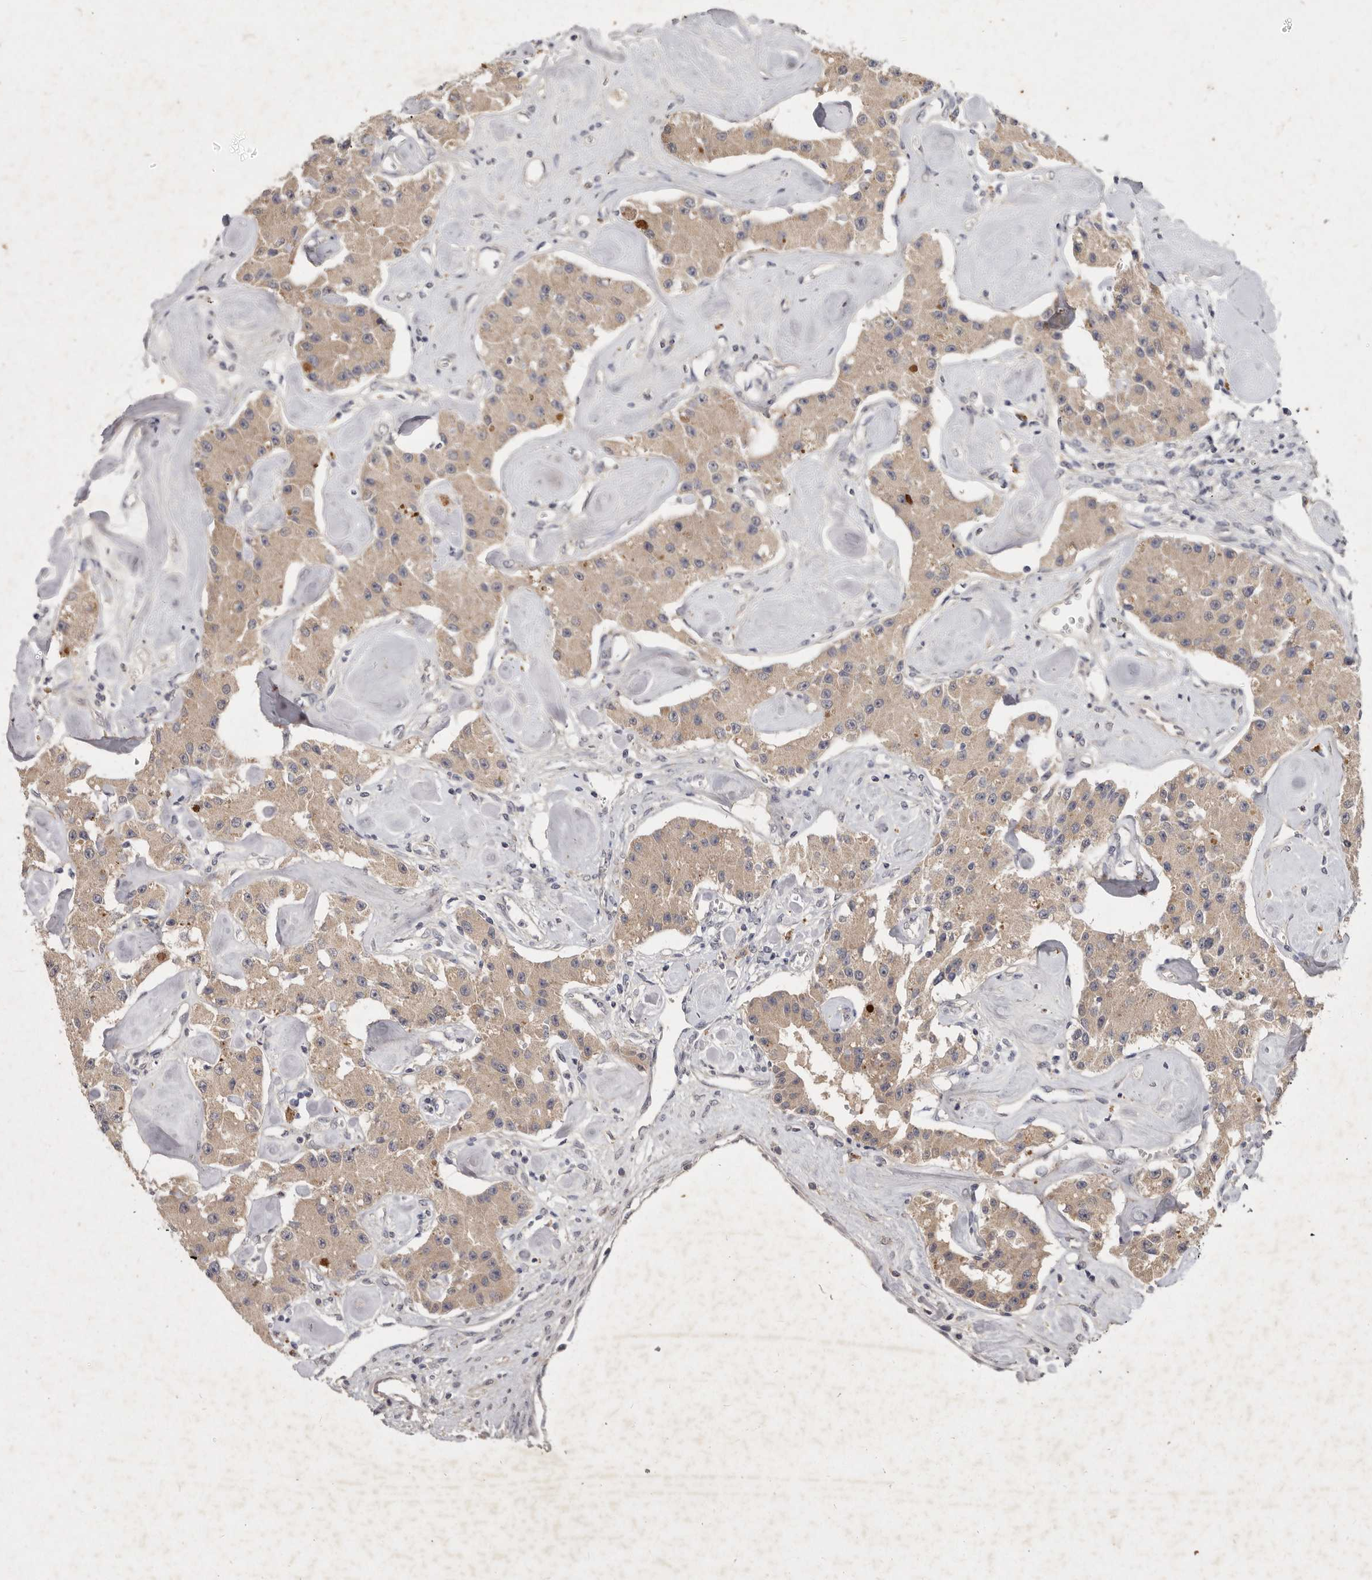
{"staining": {"intensity": "weak", "quantity": ">75%", "location": "cytoplasmic/membranous"}, "tissue": "carcinoid", "cell_type": "Tumor cells", "image_type": "cancer", "snomed": [{"axis": "morphology", "description": "Carcinoid, malignant, NOS"}, {"axis": "topography", "description": "Pancreas"}], "caption": "An IHC image of tumor tissue is shown. Protein staining in brown highlights weak cytoplasmic/membranous positivity in malignant carcinoid within tumor cells. The staining was performed using DAB, with brown indicating positive protein expression. Nuclei are stained blue with hematoxylin.", "gene": "SLC22A1", "patient": {"sex": "male", "age": 41}}